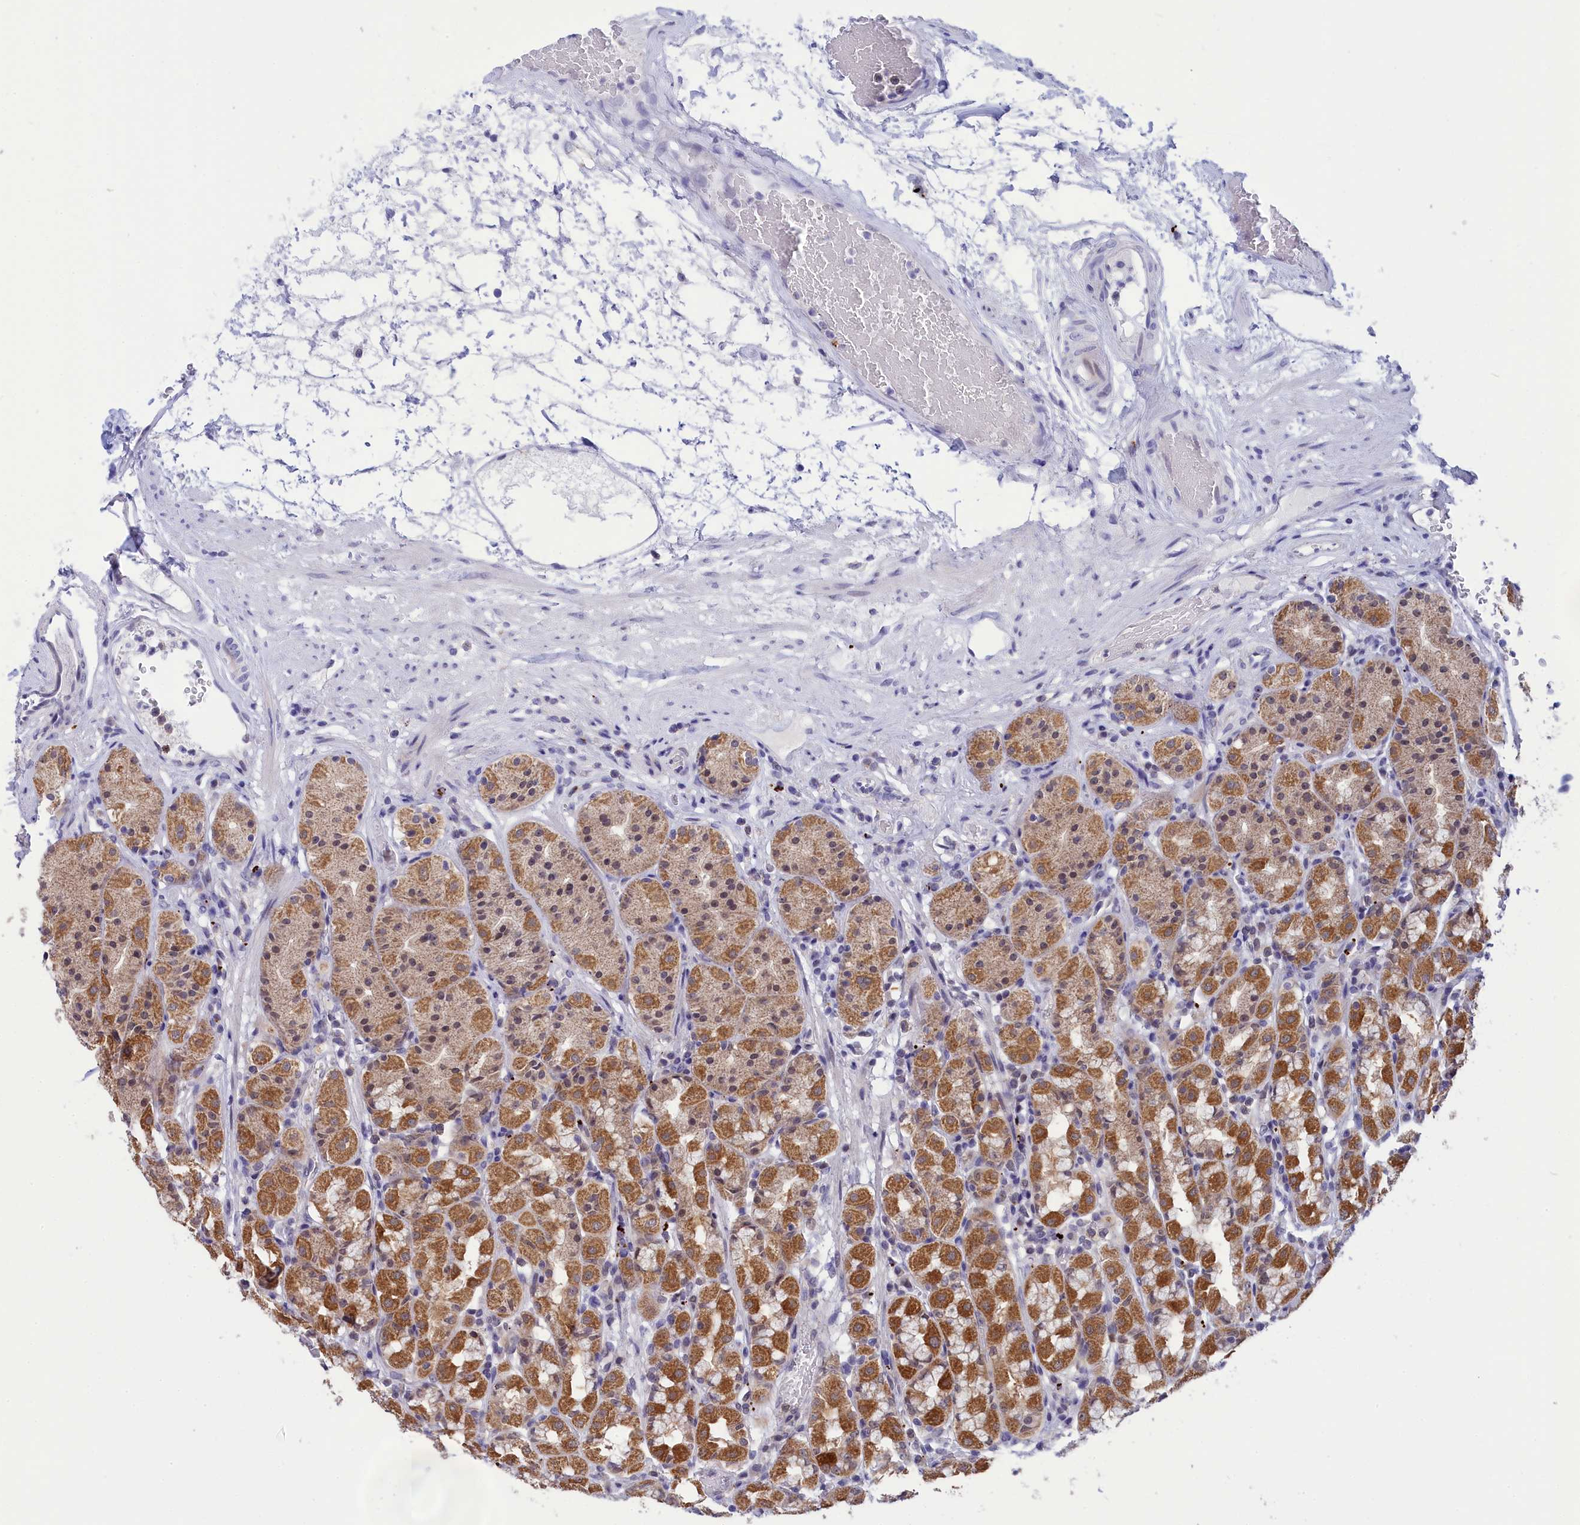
{"staining": {"intensity": "moderate", "quantity": "25%-75%", "location": "cytoplasmic/membranous,nuclear"}, "tissue": "stomach", "cell_type": "Glandular cells", "image_type": "normal", "snomed": [{"axis": "morphology", "description": "Normal tissue, NOS"}, {"axis": "topography", "description": "Stomach, lower"}], "caption": "Stomach stained with immunohistochemistry demonstrates moderate cytoplasmic/membranous,nuclear expression in about 25%-75% of glandular cells.", "gene": "KCTD14", "patient": {"sex": "female", "age": 56}}